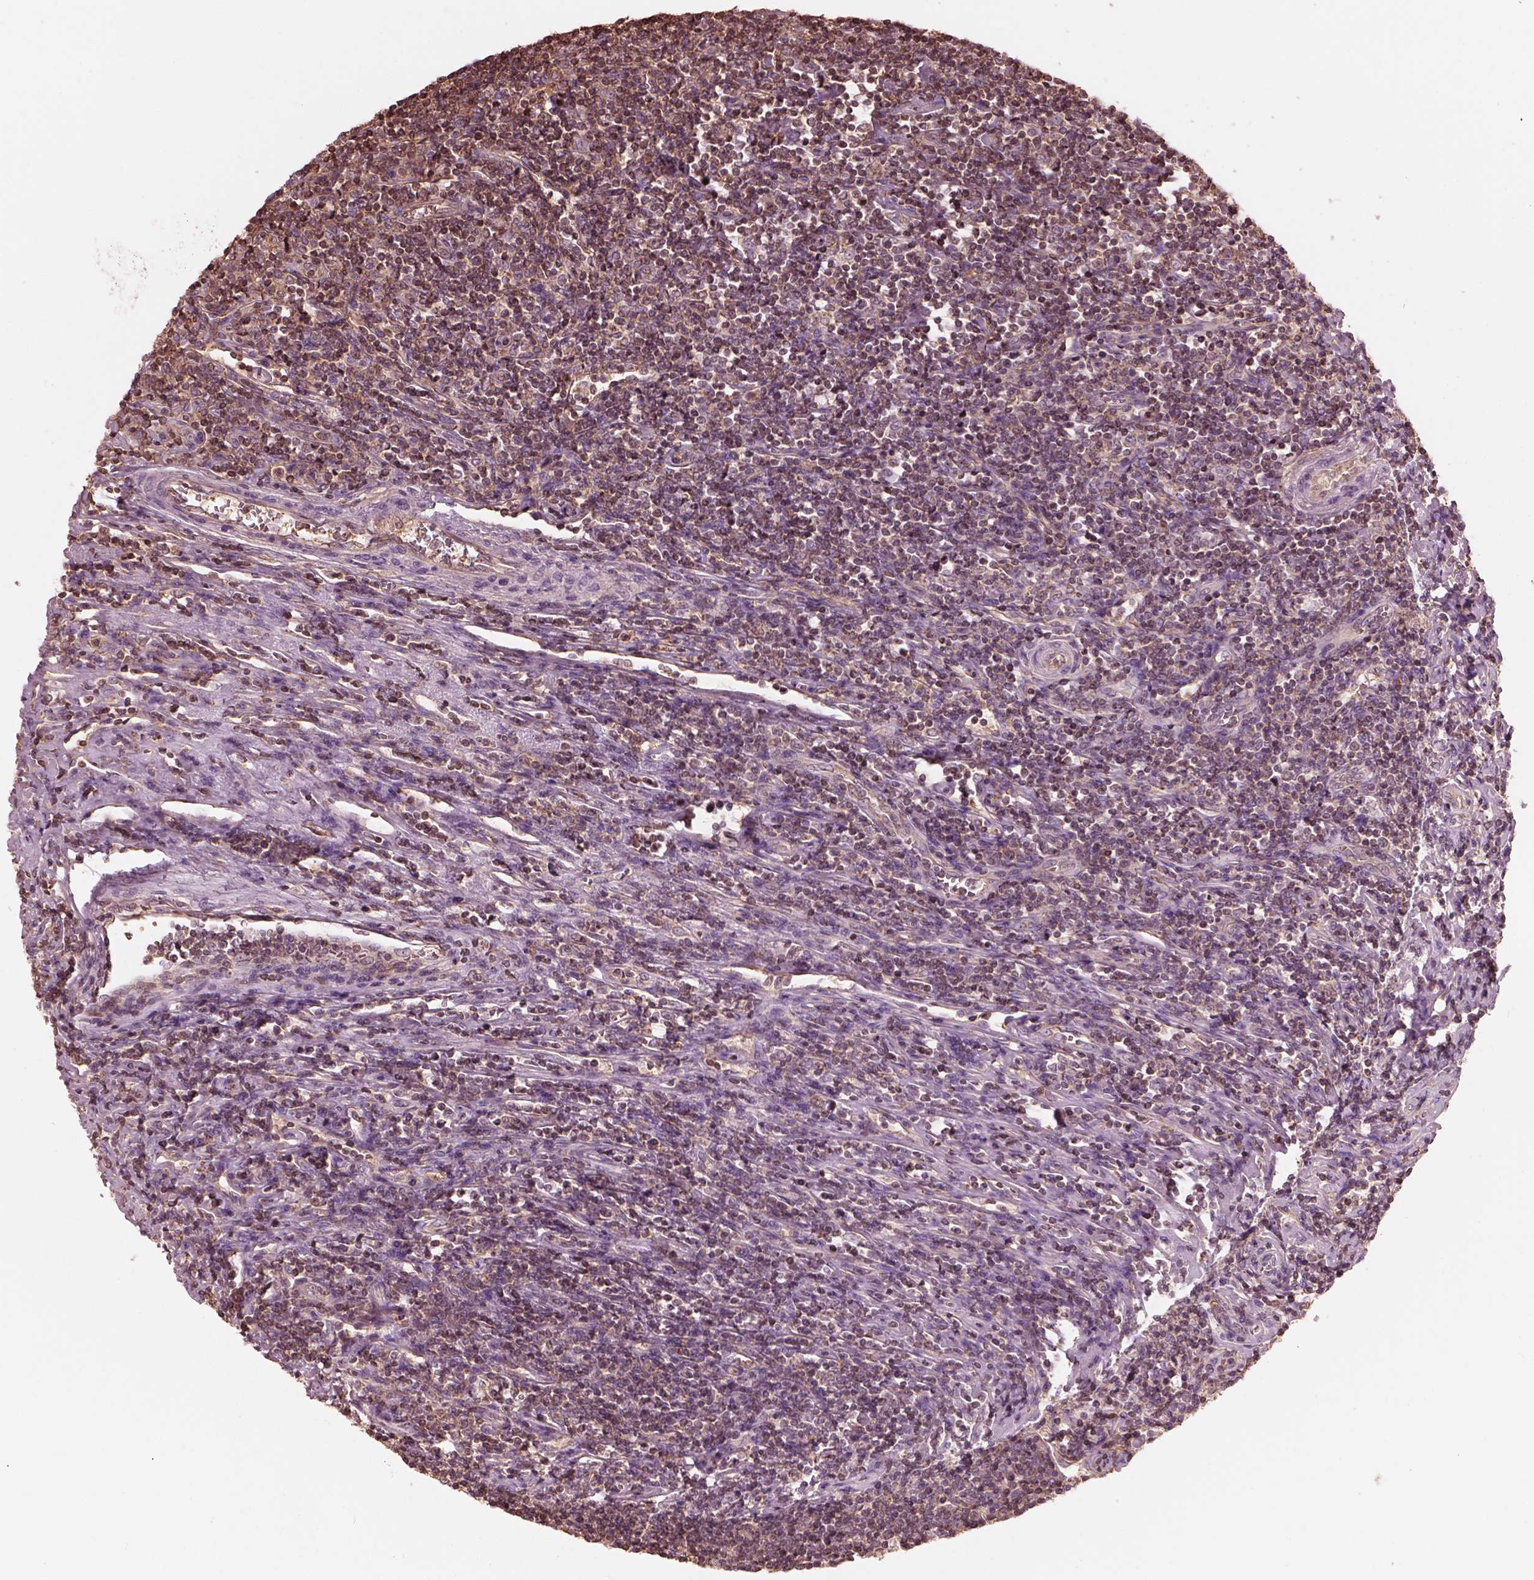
{"staining": {"intensity": "weak", "quantity": ">75%", "location": "cytoplasmic/membranous"}, "tissue": "lymphoma", "cell_type": "Tumor cells", "image_type": "cancer", "snomed": [{"axis": "morphology", "description": "Hodgkin's disease, NOS"}, {"axis": "topography", "description": "Lymph node"}], "caption": "Immunohistochemistry staining of lymphoma, which displays low levels of weak cytoplasmic/membranous expression in approximately >75% of tumor cells indicating weak cytoplasmic/membranous protein expression. The staining was performed using DAB (3,3'-diaminobenzidine) (brown) for protein detection and nuclei were counterstained in hematoxylin (blue).", "gene": "STK33", "patient": {"sex": "male", "age": 40}}